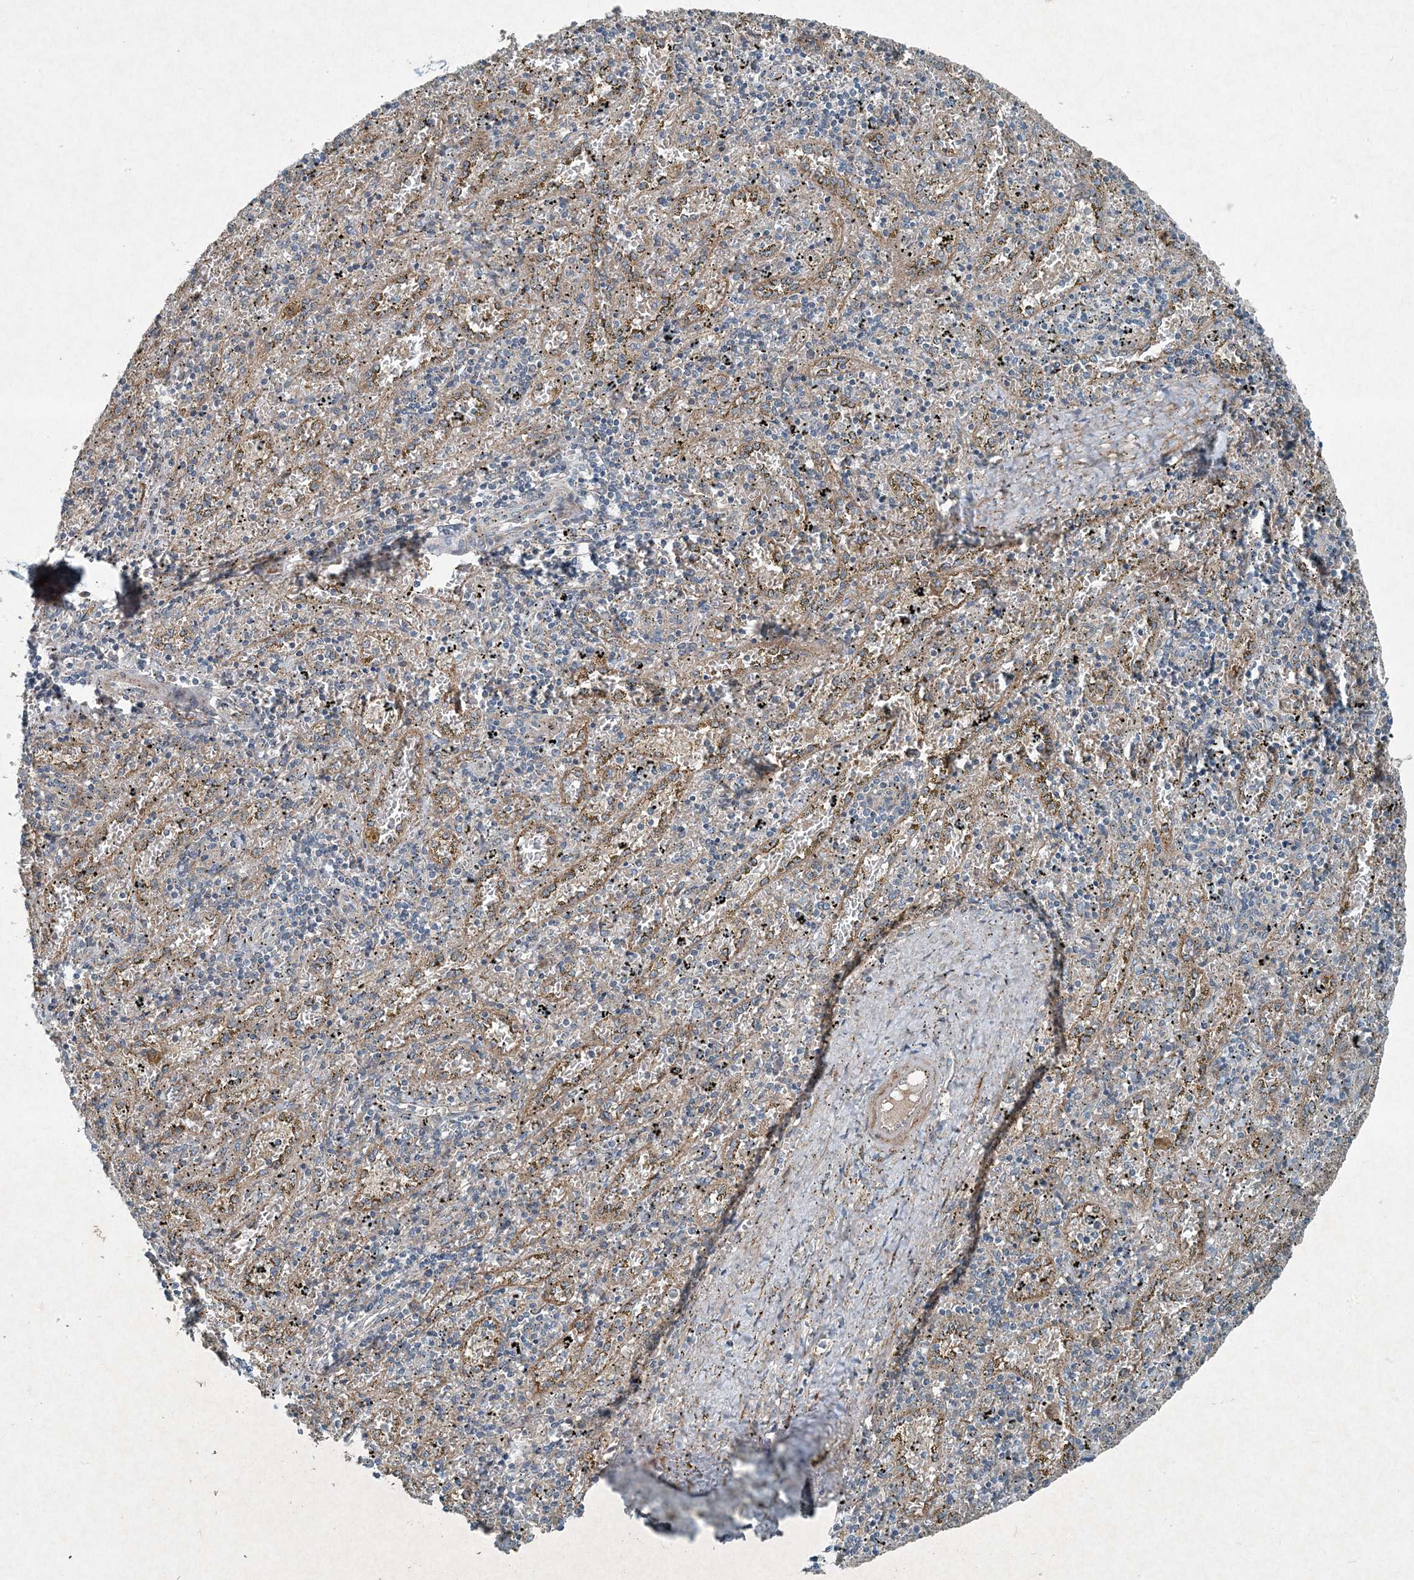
{"staining": {"intensity": "negative", "quantity": "none", "location": "none"}, "tissue": "spleen", "cell_type": "Cells in red pulp", "image_type": "normal", "snomed": [{"axis": "morphology", "description": "Normal tissue, NOS"}, {"axis": "topography", "description": "Spleen"}], "caption": "This is an immunohistochemistry image of normal human spleen. There is no staining in cells in red pulp.", "gene": "APOM", "patient": {"sex": "male", "age": 11}}